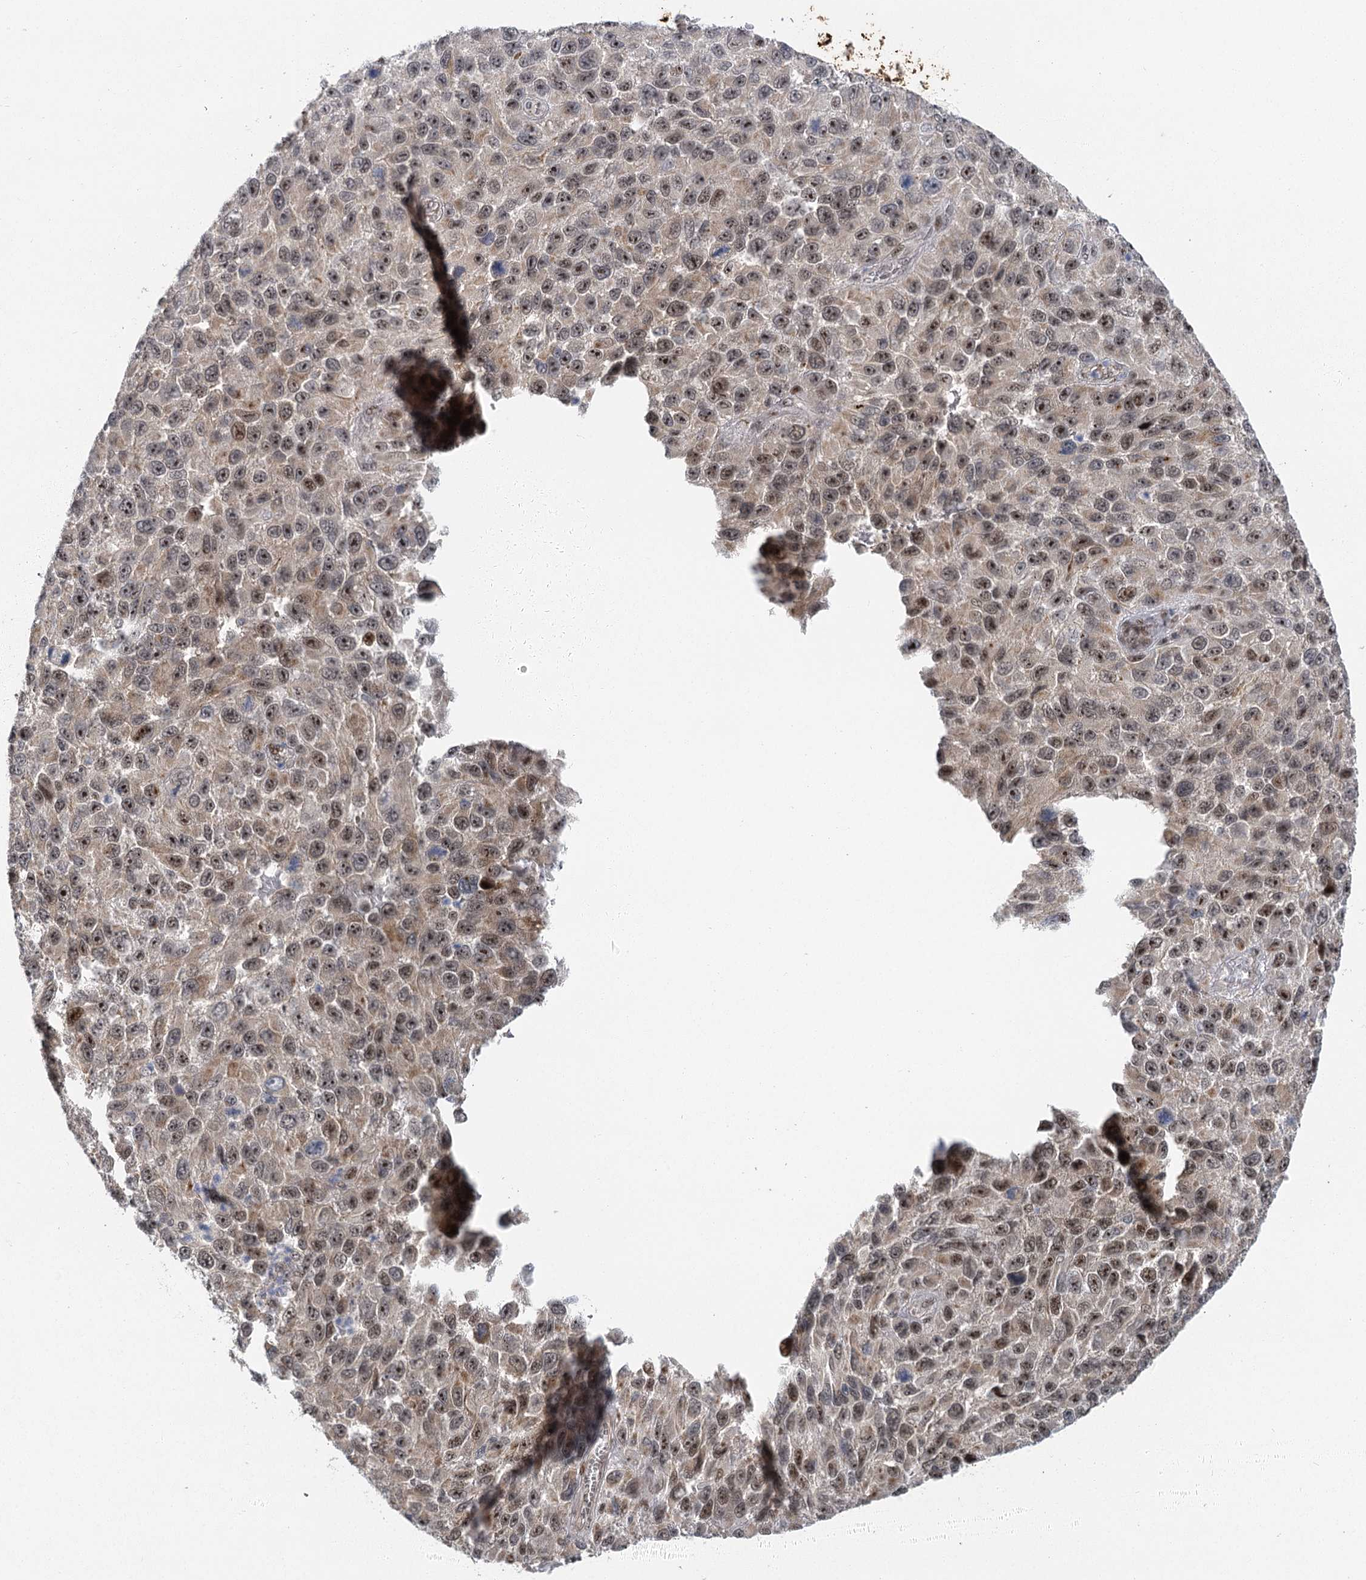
{"staining": {"intensity": "moderate", "quantity": ">75%", "location": "nuclear"}, "tissue": "melanoma", "cell_type": "Tumor cells", "image_type": "cancer", "snomed": [{"axis": "morphology", "description": "Normal tissue, NOS"}, {"axis": "morphology", "description": "Malignant melanoma, NOS"}, {"axis": "topography", "description": "Skin"}], "caption": "Immunohistochemistry (IHC) histopathology image of human melanoma stained for a protein (brown), which displays medium levels of moderate nuclear staining in approximately >75% of tumor cells.", "gene": "IL11RA", "patient": {"sex": "female", "age": 96}}